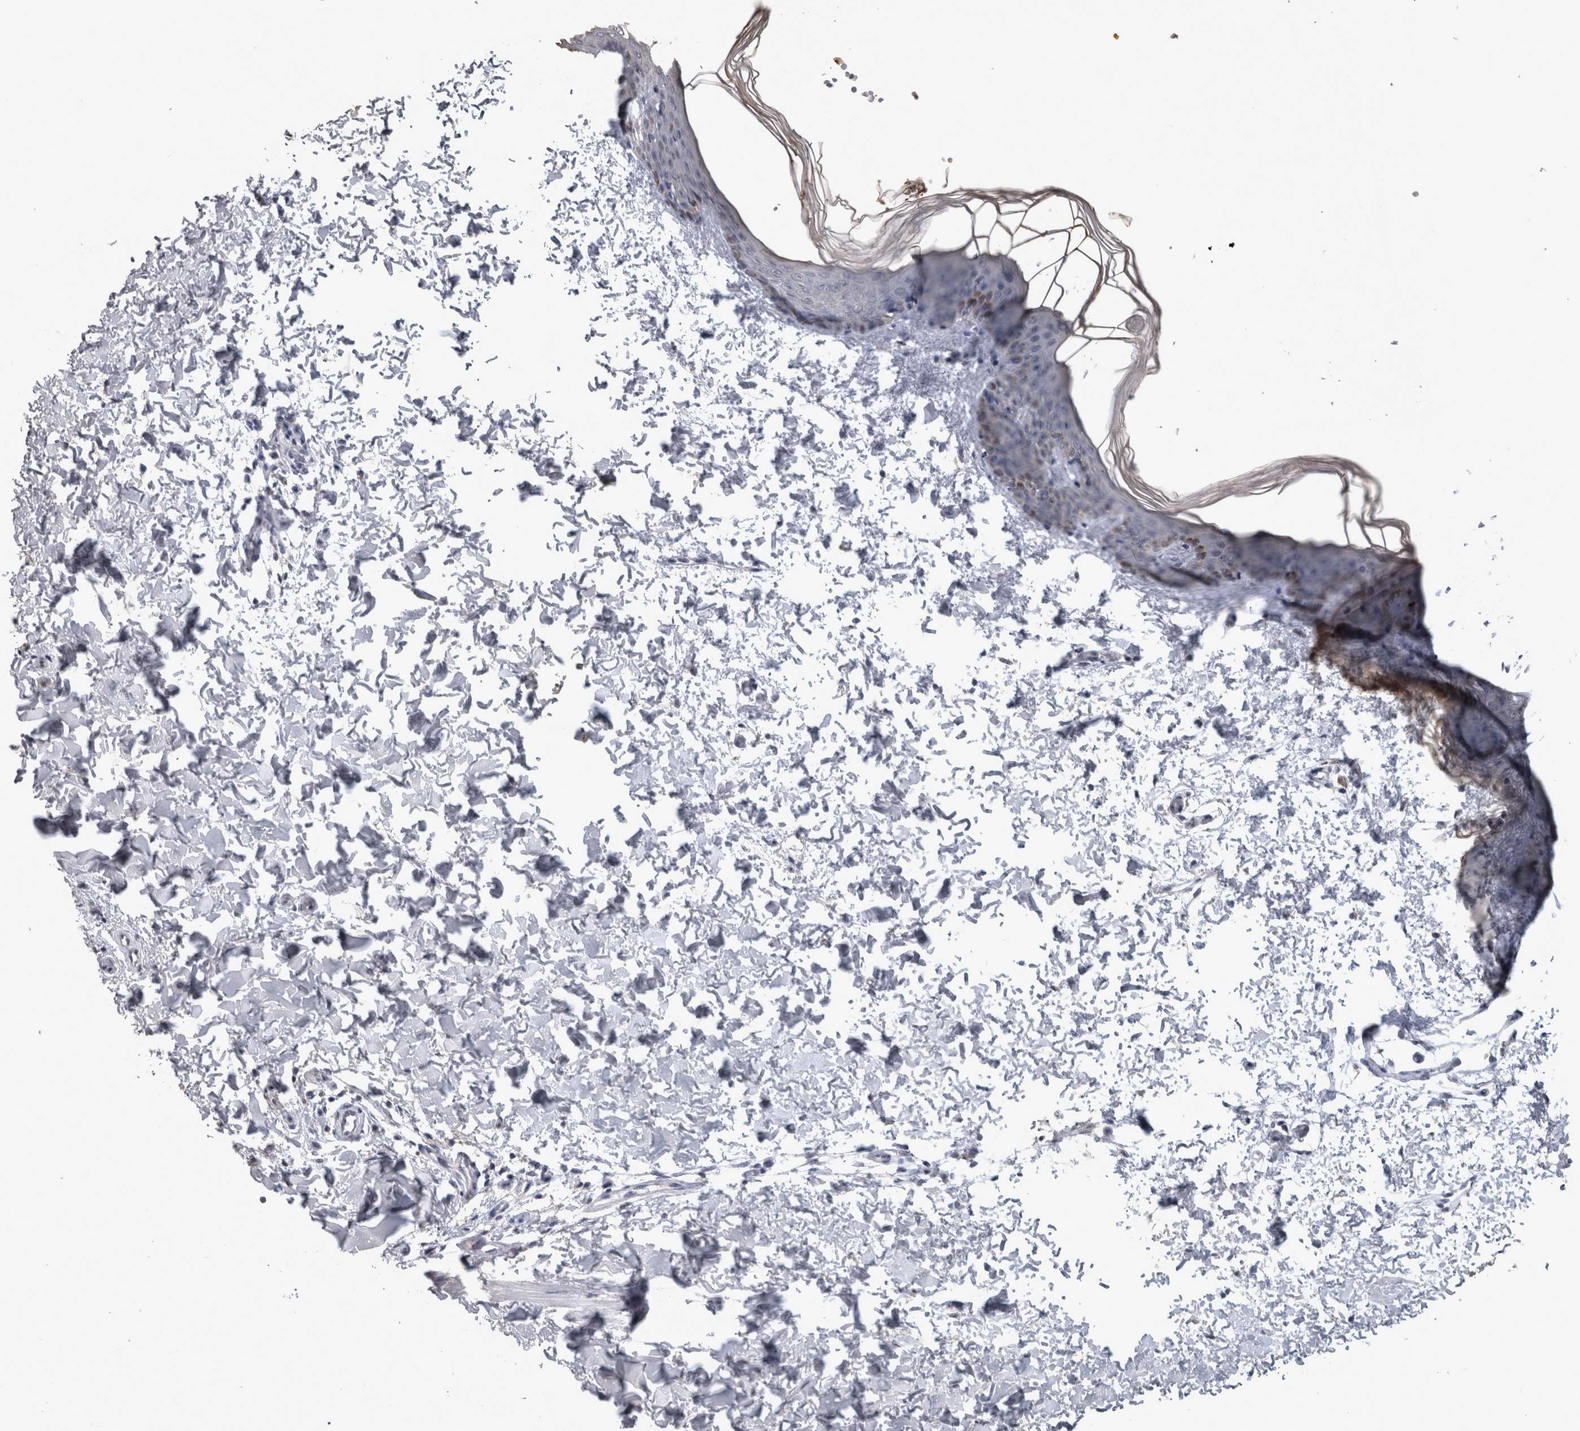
{"staining": {"intensity": "negative", "quantity": "none", "location": "none"}, "tissue": "skin", "cell_type": "Fibroblasts", "image_type": "normal", "snomed": [{"axis": "morphology", "description": "Normal tissue, NOS"}, {"axis": "morphology", "description": "Neoplasm, benign, NOS"}, {"axis": "topography", "description": "Skin"}, {"axis": "topography", "description": "Soft tissue"}], "caption": "Fibroblasts are negative for brown protein staining in normal skin.", "gene": "WNT7A", "patient": {"sex": "male", "age": 26}}